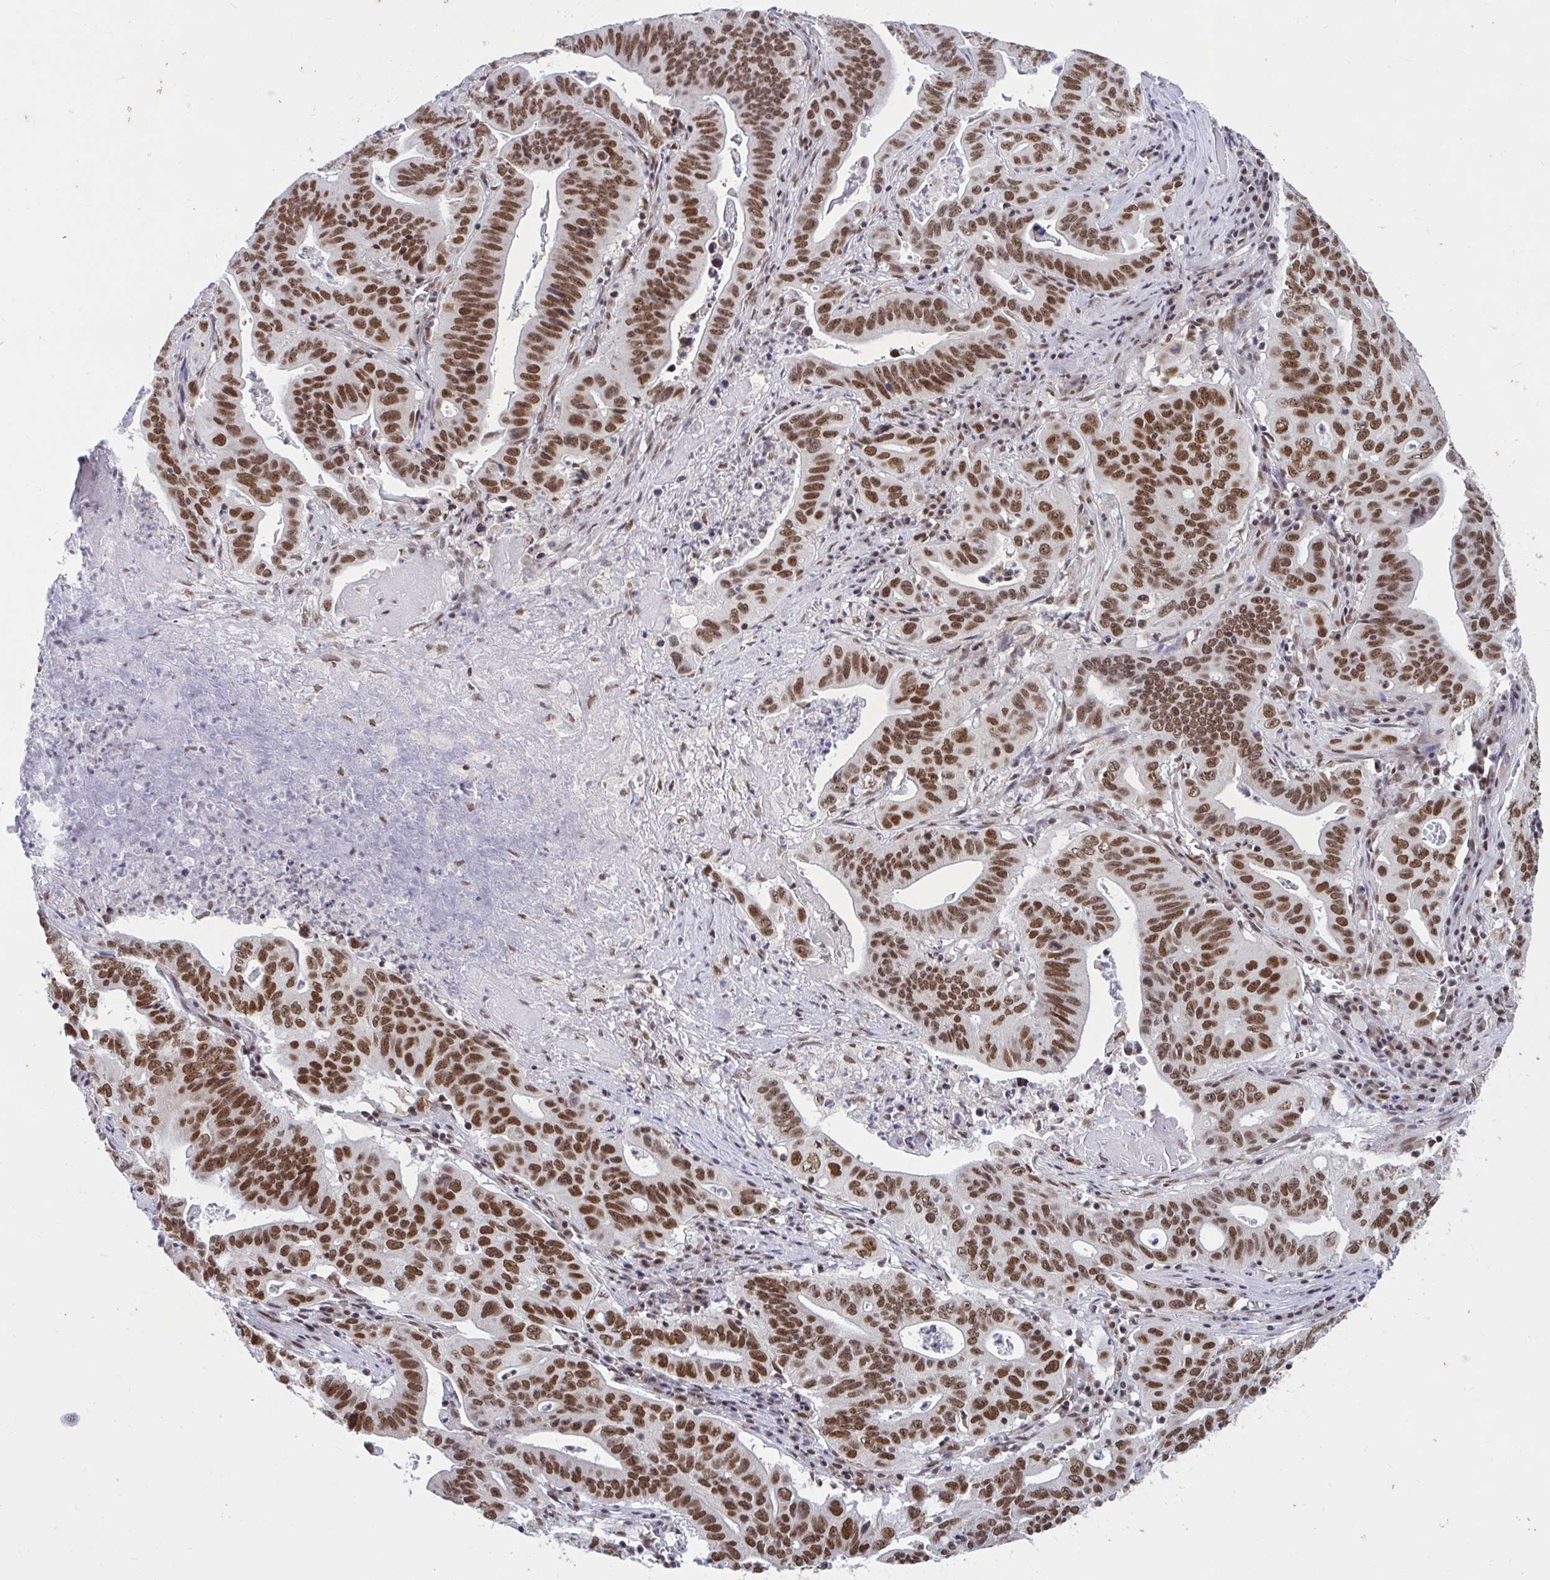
{"staining": {"intensity": "strong", "quantity": ">75%", "location": "nuclear"}, "tissue": "lung cancer", "cell_type": "Tumor cells", "image_type": "cancer", "snomed": [{"axis": "morphology", "description": "Adenocarcinoma, NOS"}, {"axis": "topography", "description": "Lung"}], "caption": "The image demonstrates a brown stain indicating the presence of a protein in the nuclear of tumor cells in lung adenocarcinoma. (Brightfield microscopy of DAB IHC at high magnification).", "gene": "PHF10", "patient": {"sex": "female", "age": 60}}